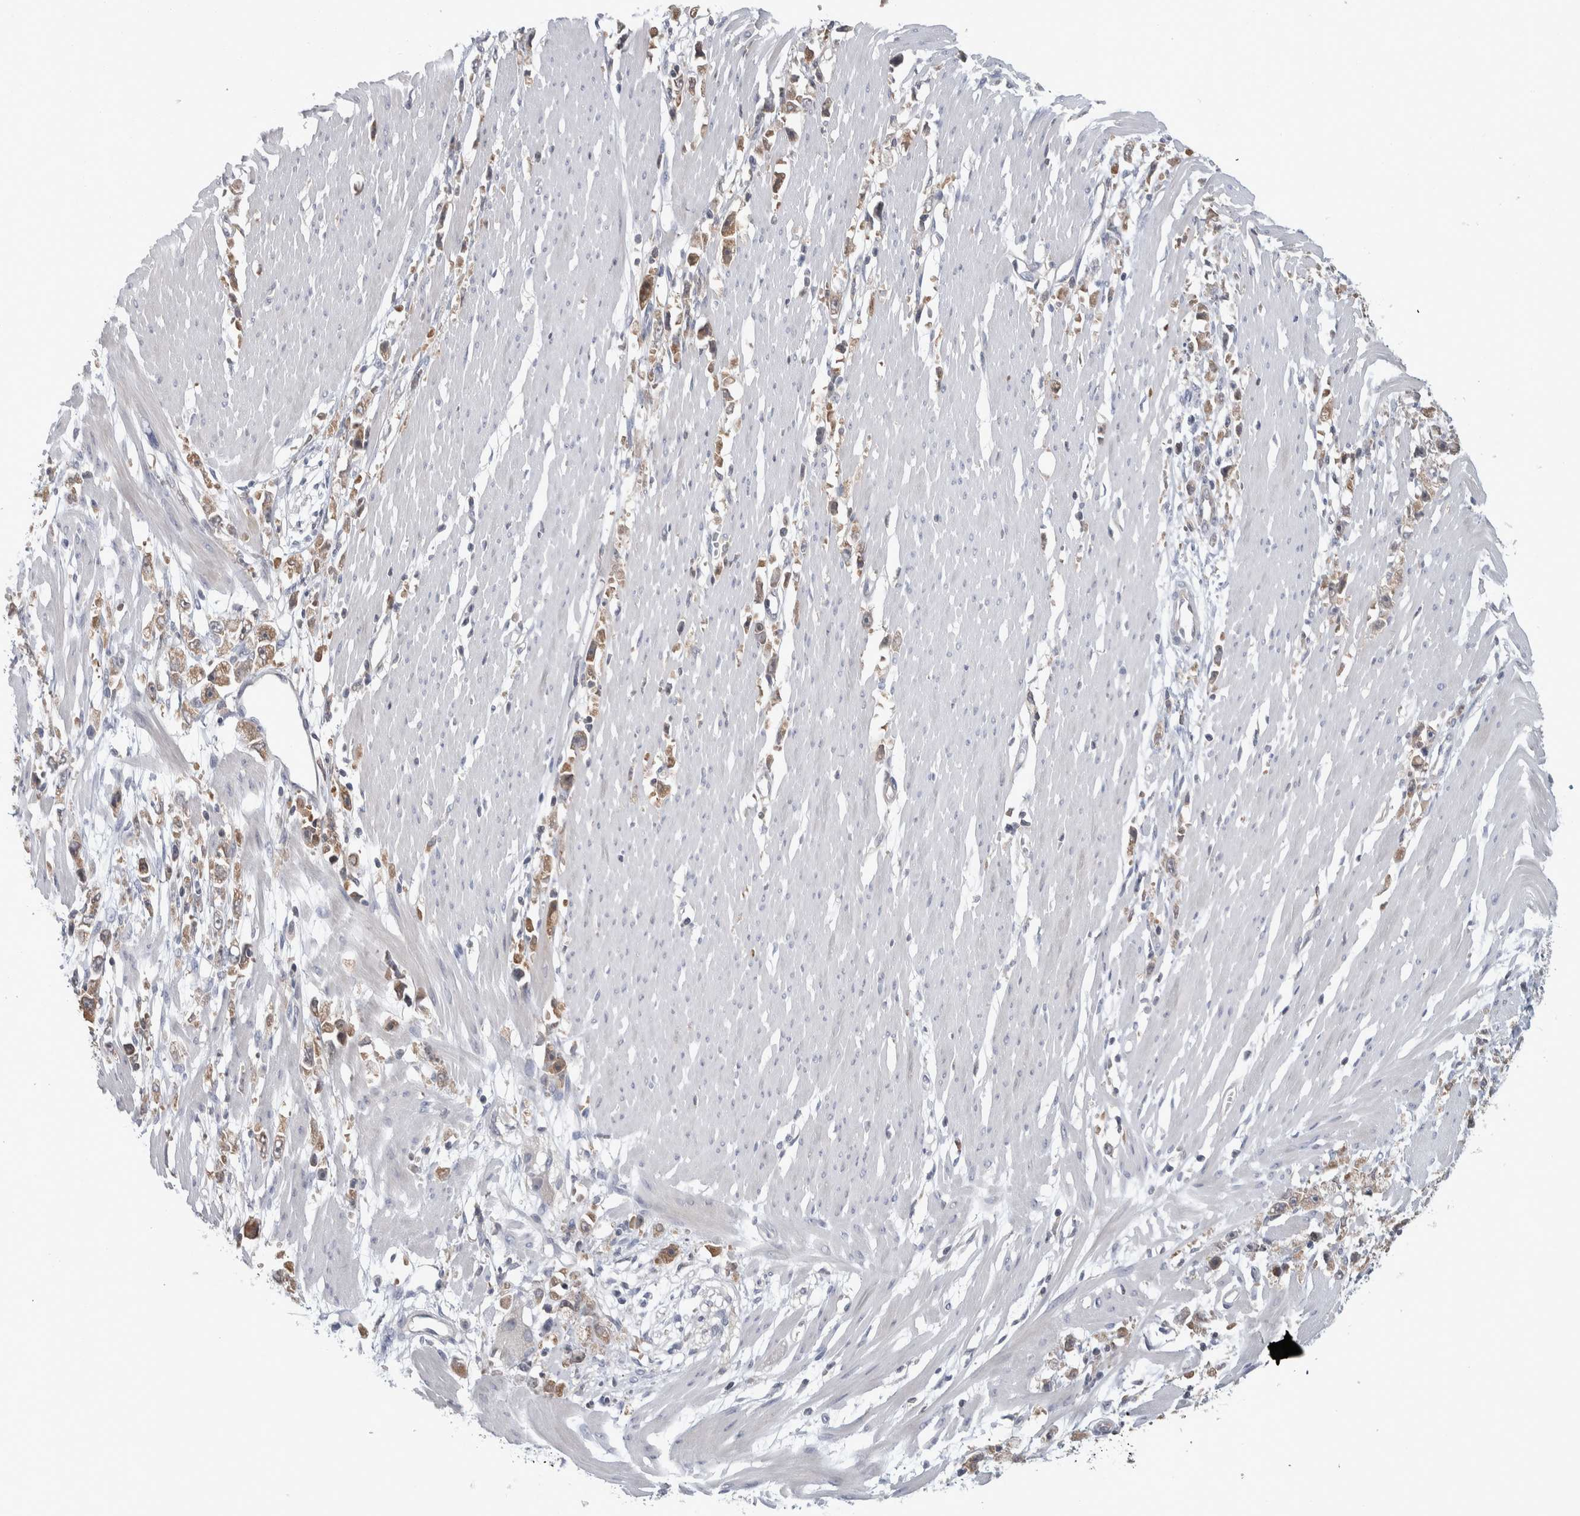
{"staining": {"intensity": "moderate", "quantity": ">75%", "location": "cytoplasmic/membranous"}, "tissue": "stomach cancer", "cell_type": "Tumor cells", "image_type": "cancer", "snomed": [{"axis": "morphology", "description": "Adenocarcinoma, NOS"}, {"axis": "topography", "description": "Stomach"}], "caption": "Moderate cytoplasmic/membranous expression for a protein is identified in about >75% of tumor cells of stomach adenocarcinoma using IHC.", "gene": "HTATIP2", "patient": {"sex": "female", "age": 59}}